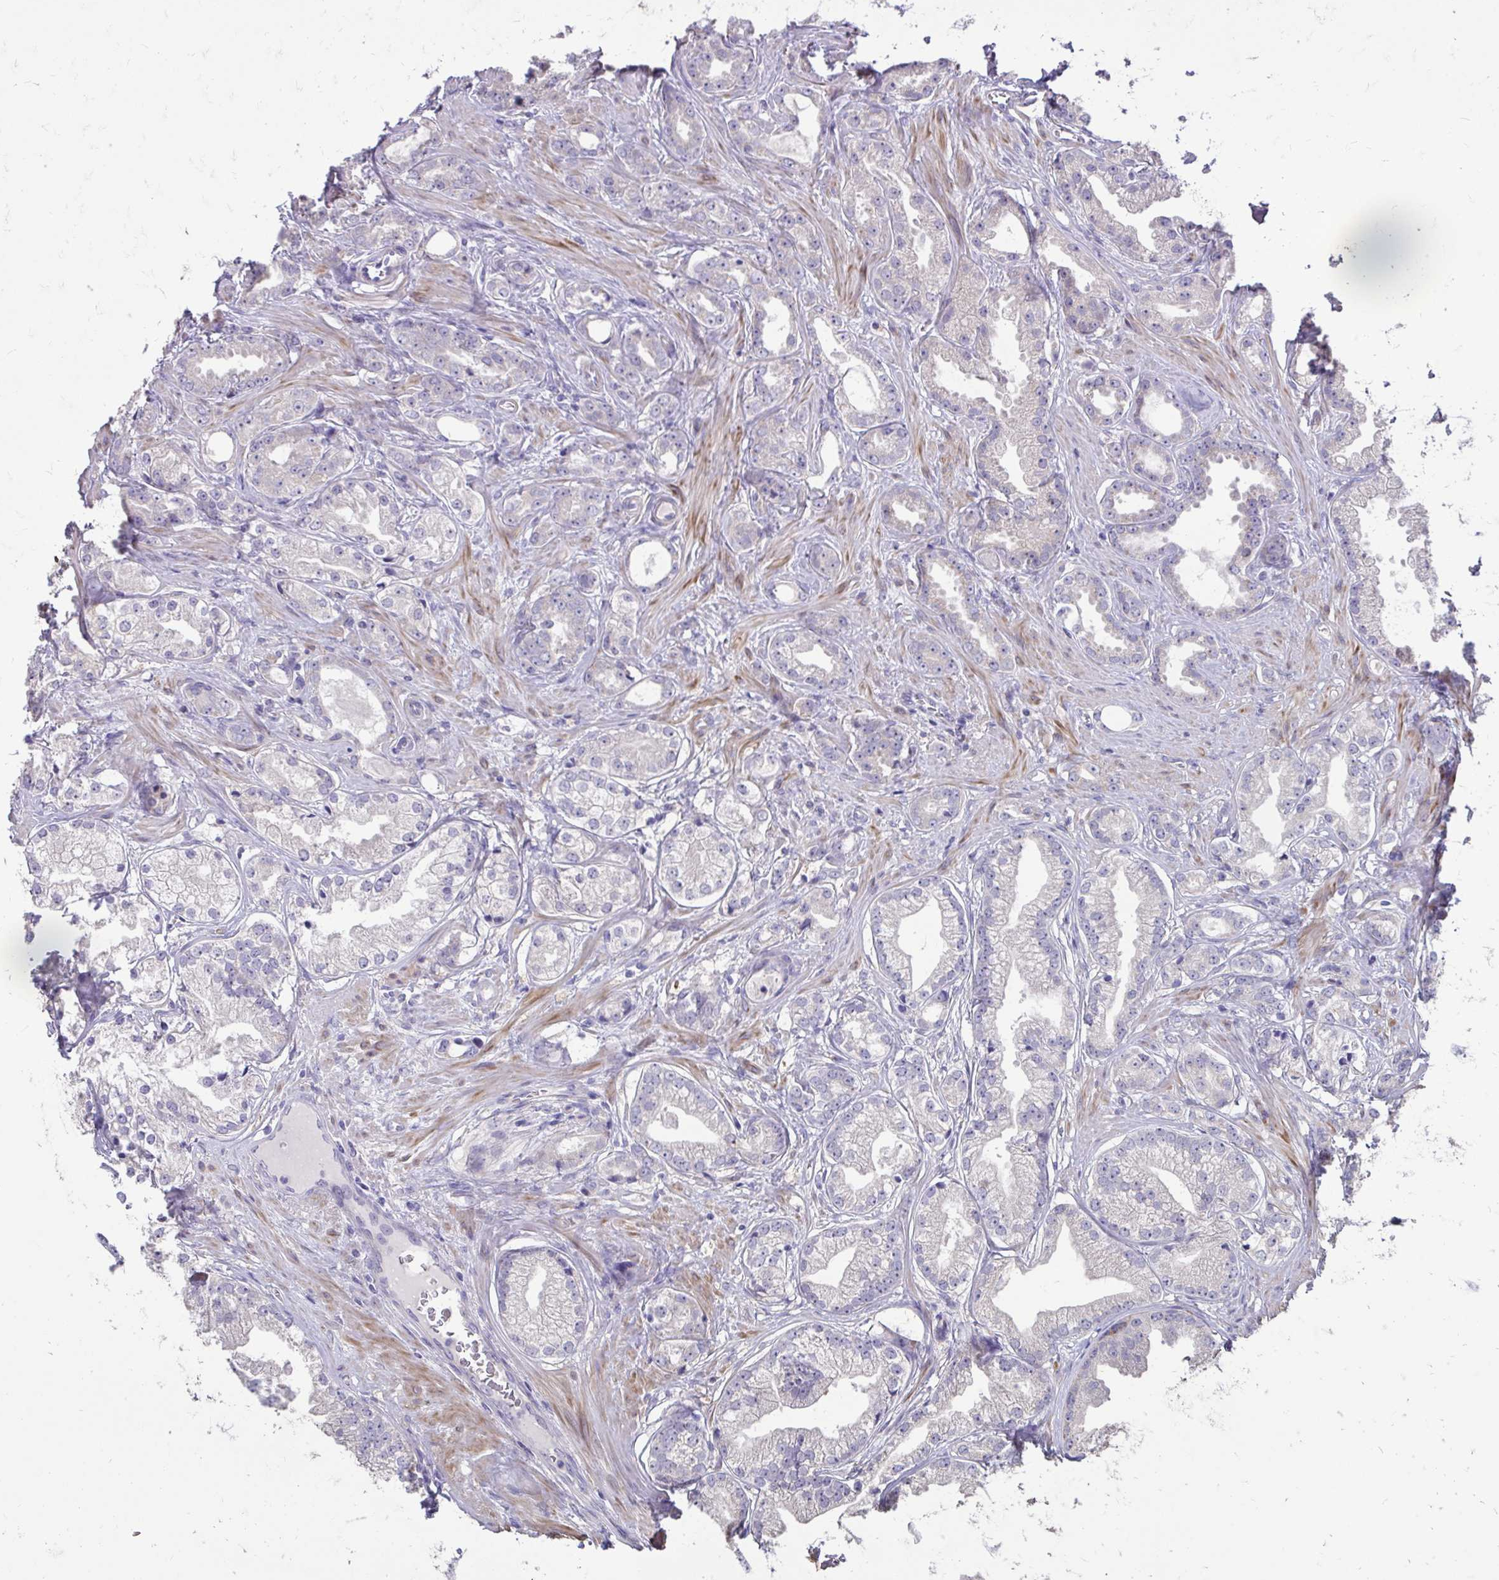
{"staining": {"intensity": "negative", "quantity": "none", "location": "none"}, "tissue": "prostate cancer", "cell_type": "Tumor cells", "image_type": "cancer", "snomed": [{"axis": "morphology", "description": "Adenocarcinoma, Low grade"}, {"axis": "topography", "description": "Prostate"}], "caption": "Low-grade adenocarcinoma (prostate) was stained to show a protein in brown. There is no significant positivity in tumor cells.", "gene": "MYORG", "patient": {"sex": "male", "age": 65}}